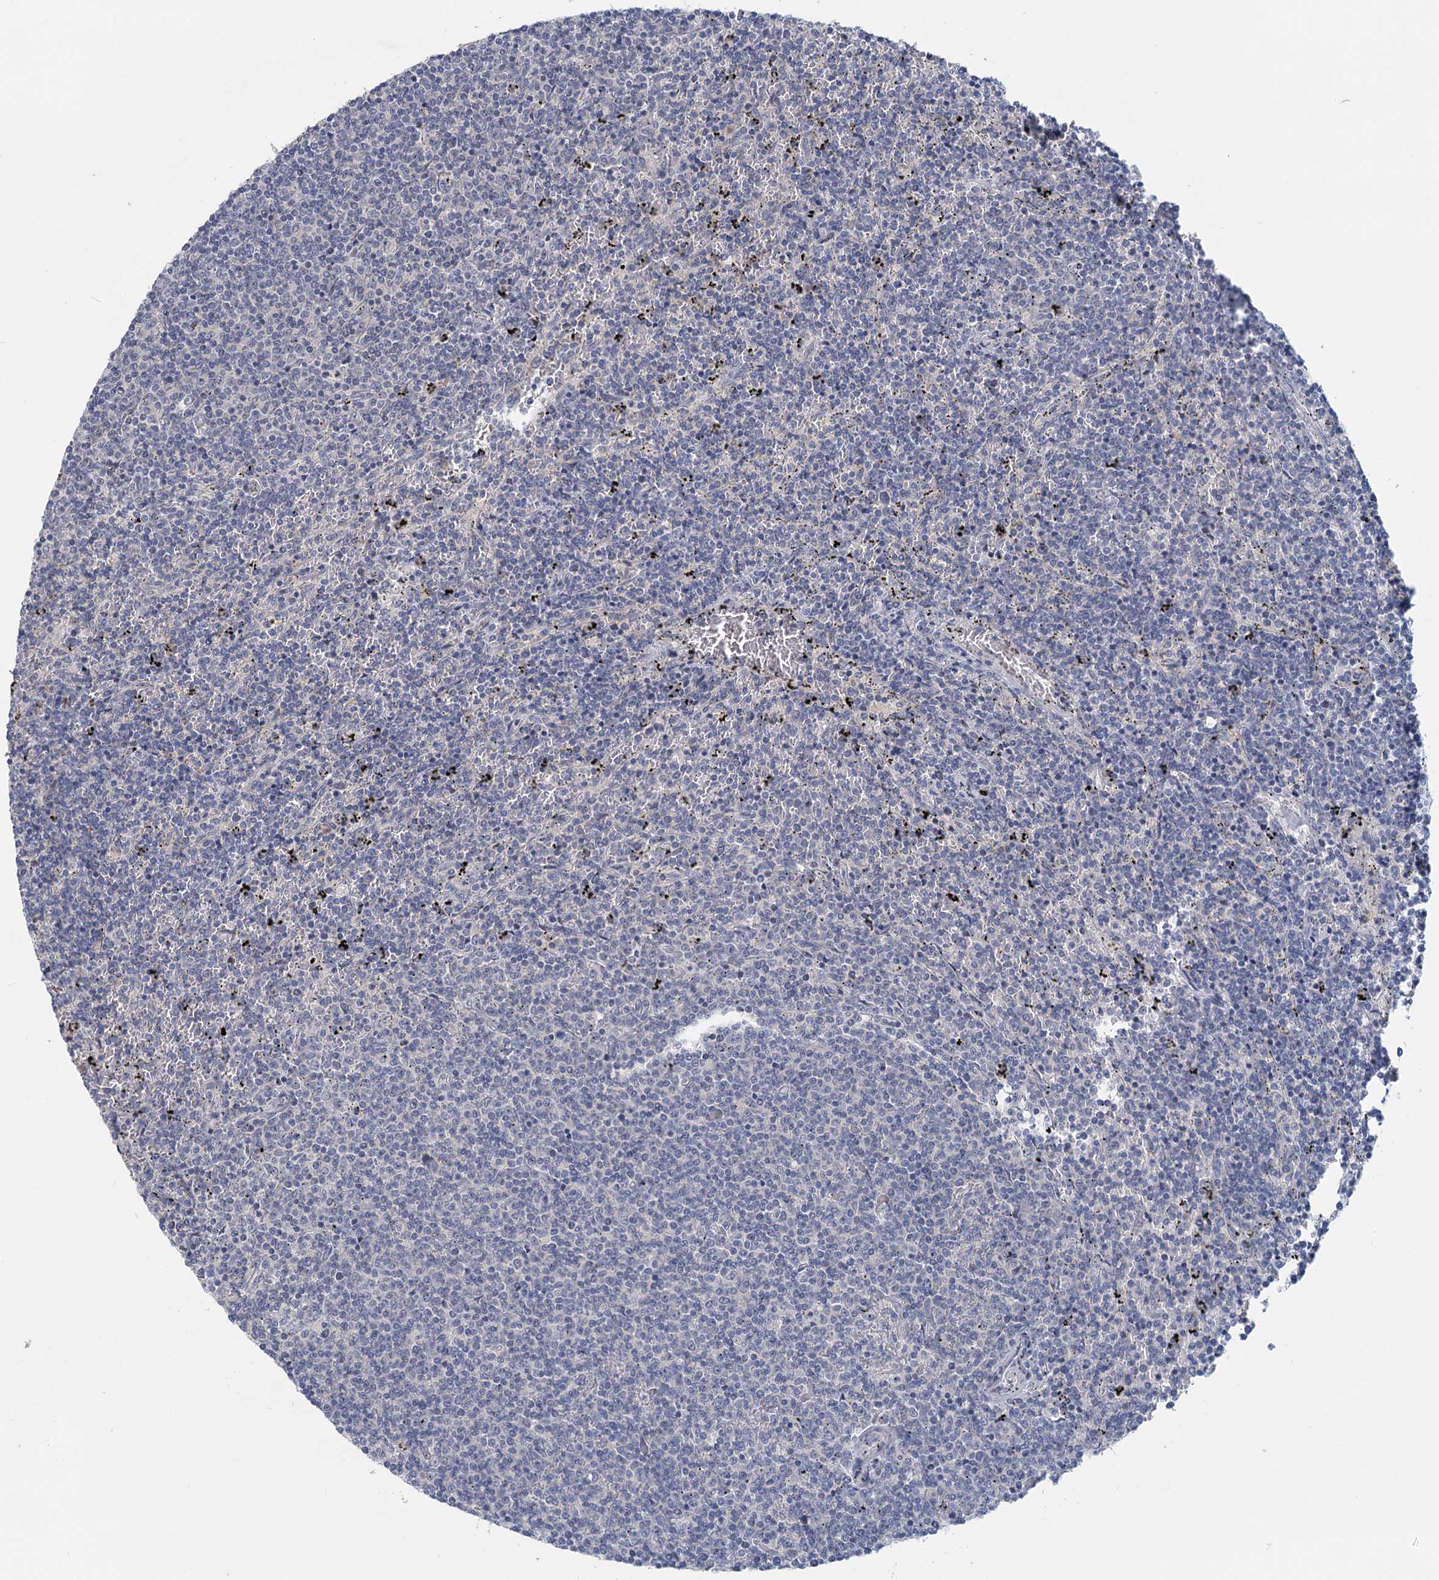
{"staining": {"intensity": "negative", "quantity": "none", "location": "none"}, "tissue": "lymphoma", "cell_type": "Tumor cells", "image_type": "cancer", "snomed": [{"axis": "morphology", "description": "Malignant lymphoma, non-Hodgkin's type, Low grade"}, {"axis": "topography", "description": "Spleen"}], "caption": "Tumor cells show no significant protein positivity in lymphoma.", "gene": "MYO7B", "patient": {"sex": "female", "age": 50}}